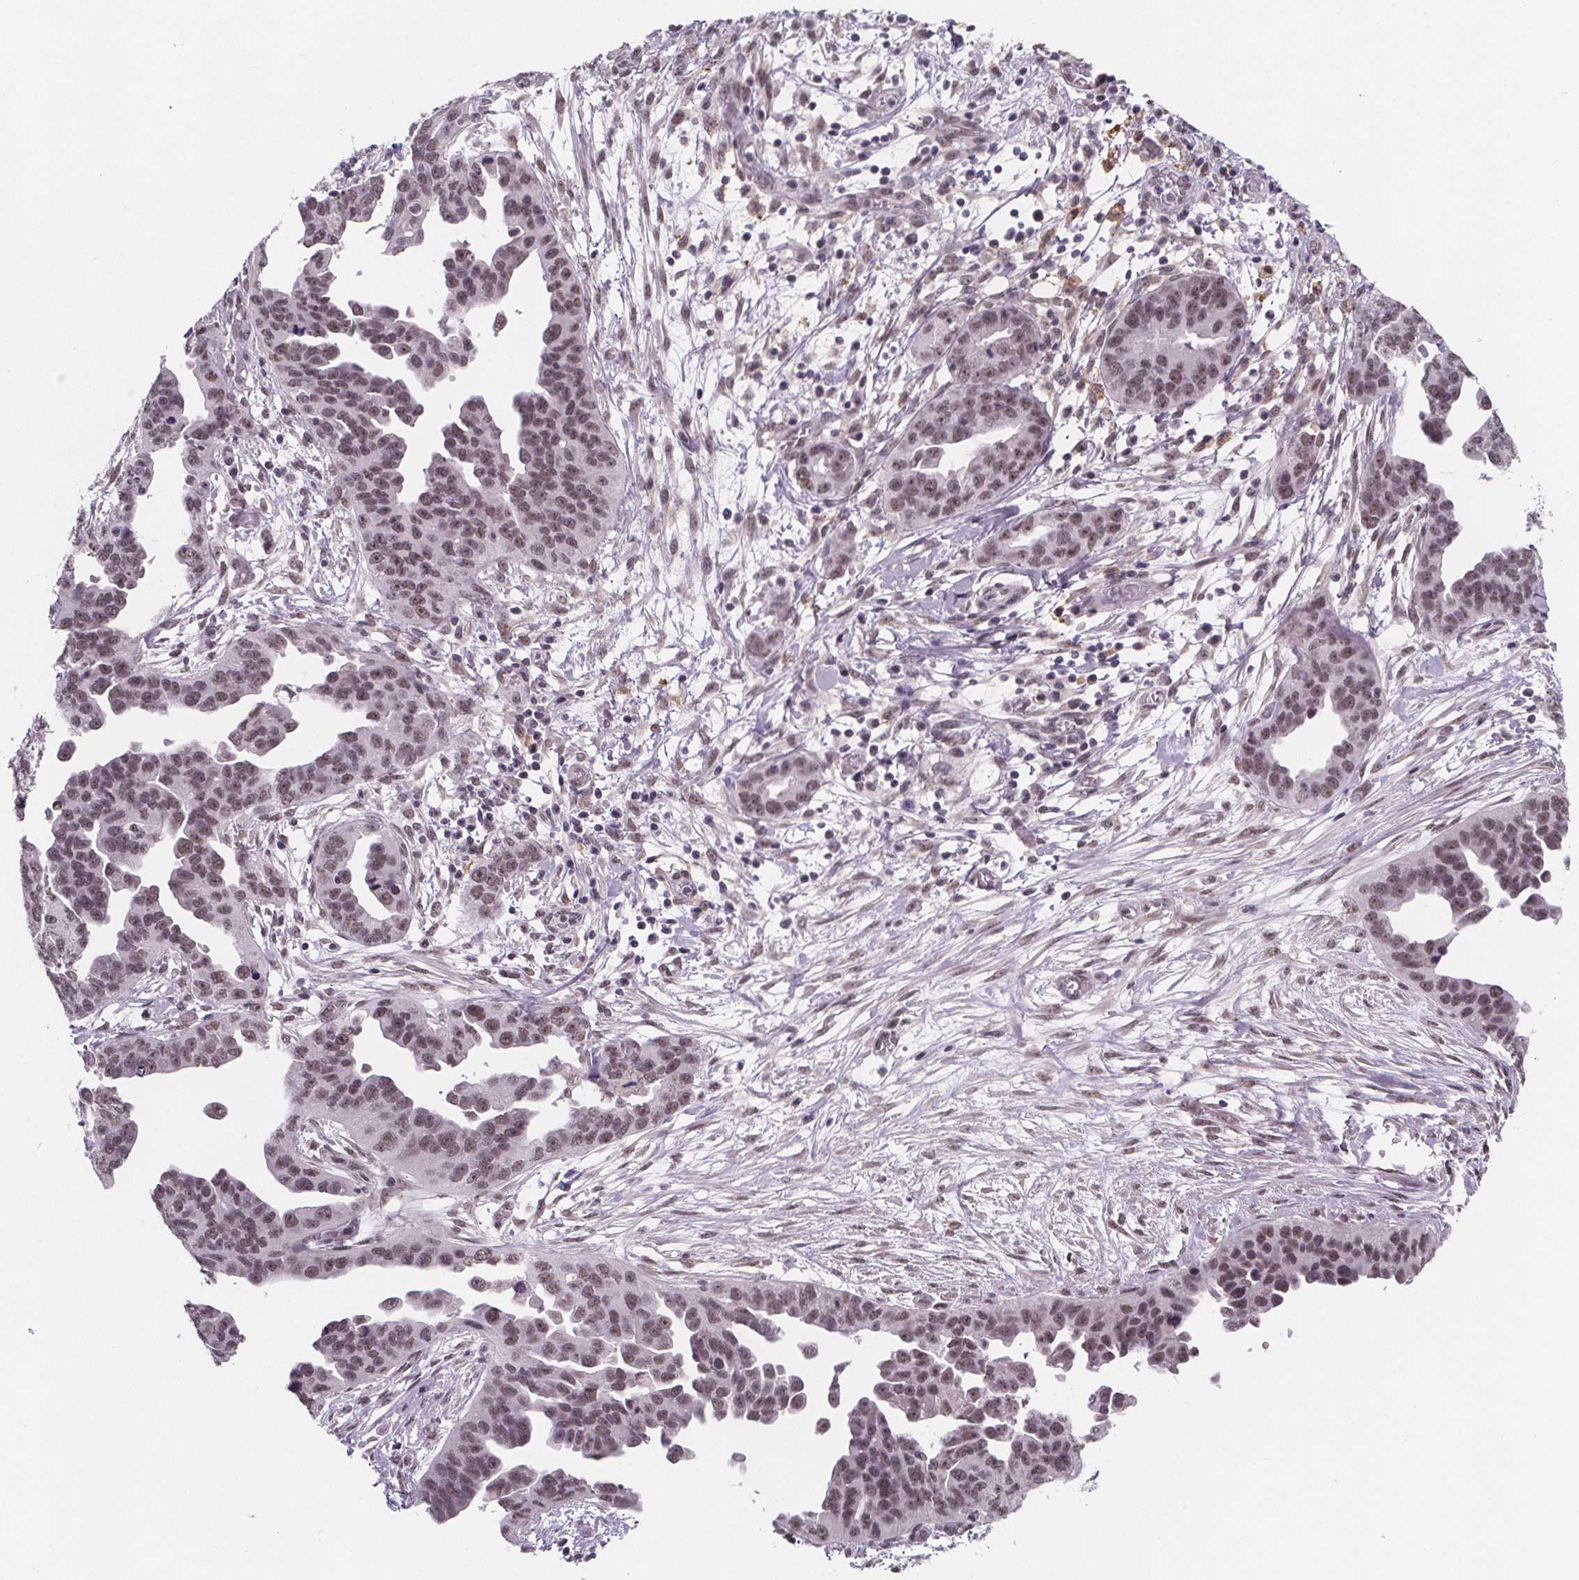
{"staining": {"intensity": "moderate", "quantity": ">75%", "location": "nuclear"}, "tissue": "ovarian cancer", "cell_type": "Tumor cells", "image_type": "cancer", "snomed": [{"axis": "morphology", "description": "Cystadenocarcinoma, serous, NOS"}, {"axis": "topography", "description": "Ovary"}], "caption": "Immunohistochemical staining of ovarian serous cystadenocarcinoma exhibits medium levels of moderate nuclear protein positivity in about >75% of tumor cells.", "gene": "ZNF572", "patient": {"sex": "female", "age": 75}}